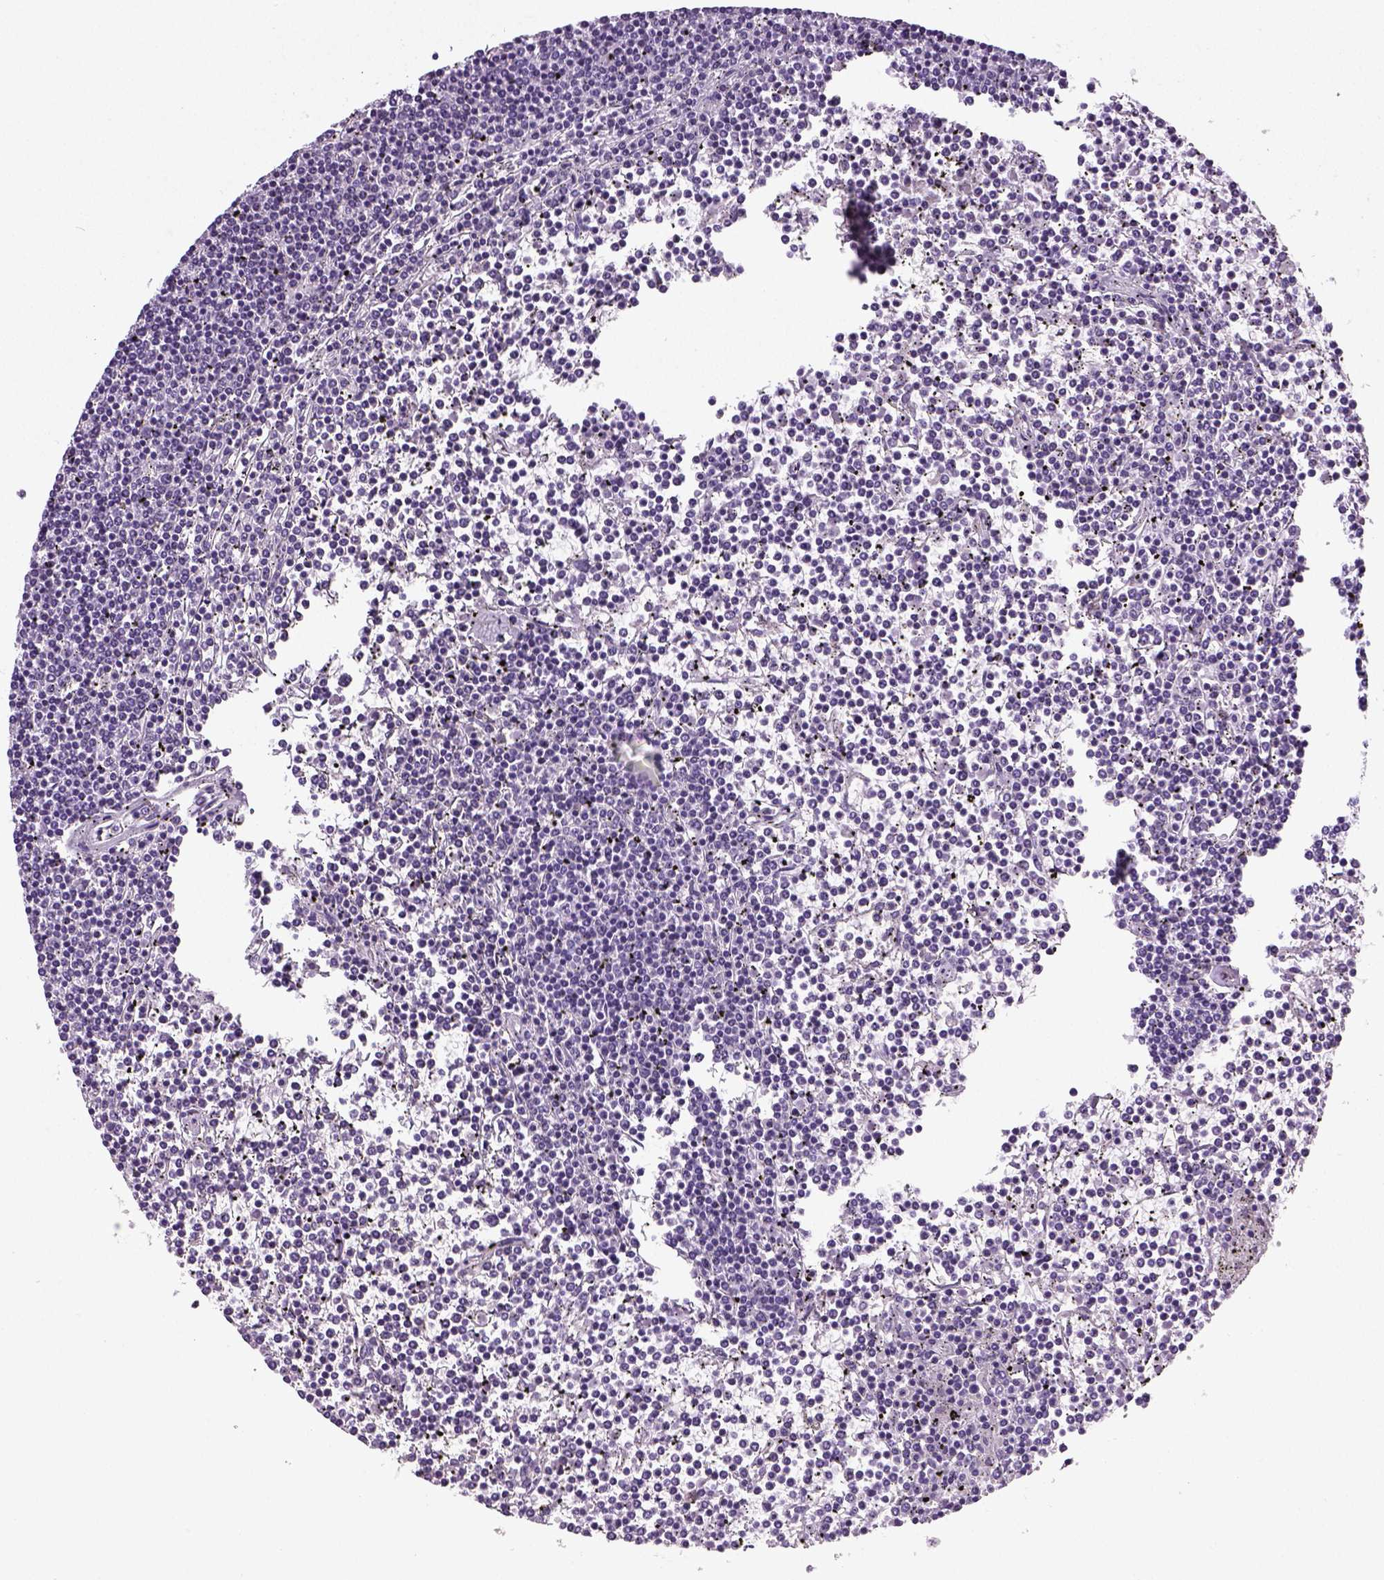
{"staining": {"intensity": "negative", "quantity": "none", "location": "none"}, "tissue": "lymphoma", "cell_type": "Tumor cells", "image_type": "cancer", "snomed": [{"axis": "morphology", "description": "Malignant lymphoma, non-Hodgkin's type, Low grade"}, {"axis": "topography", "description": "Spleen"}], "caption": "A micrograph of human malignant lymphoma, non-Hodgkin's type (low-grade) is negative for staining in tumor cells.", "gene": "NECAB2", "patient": {"sex": "female", "age": 19}}